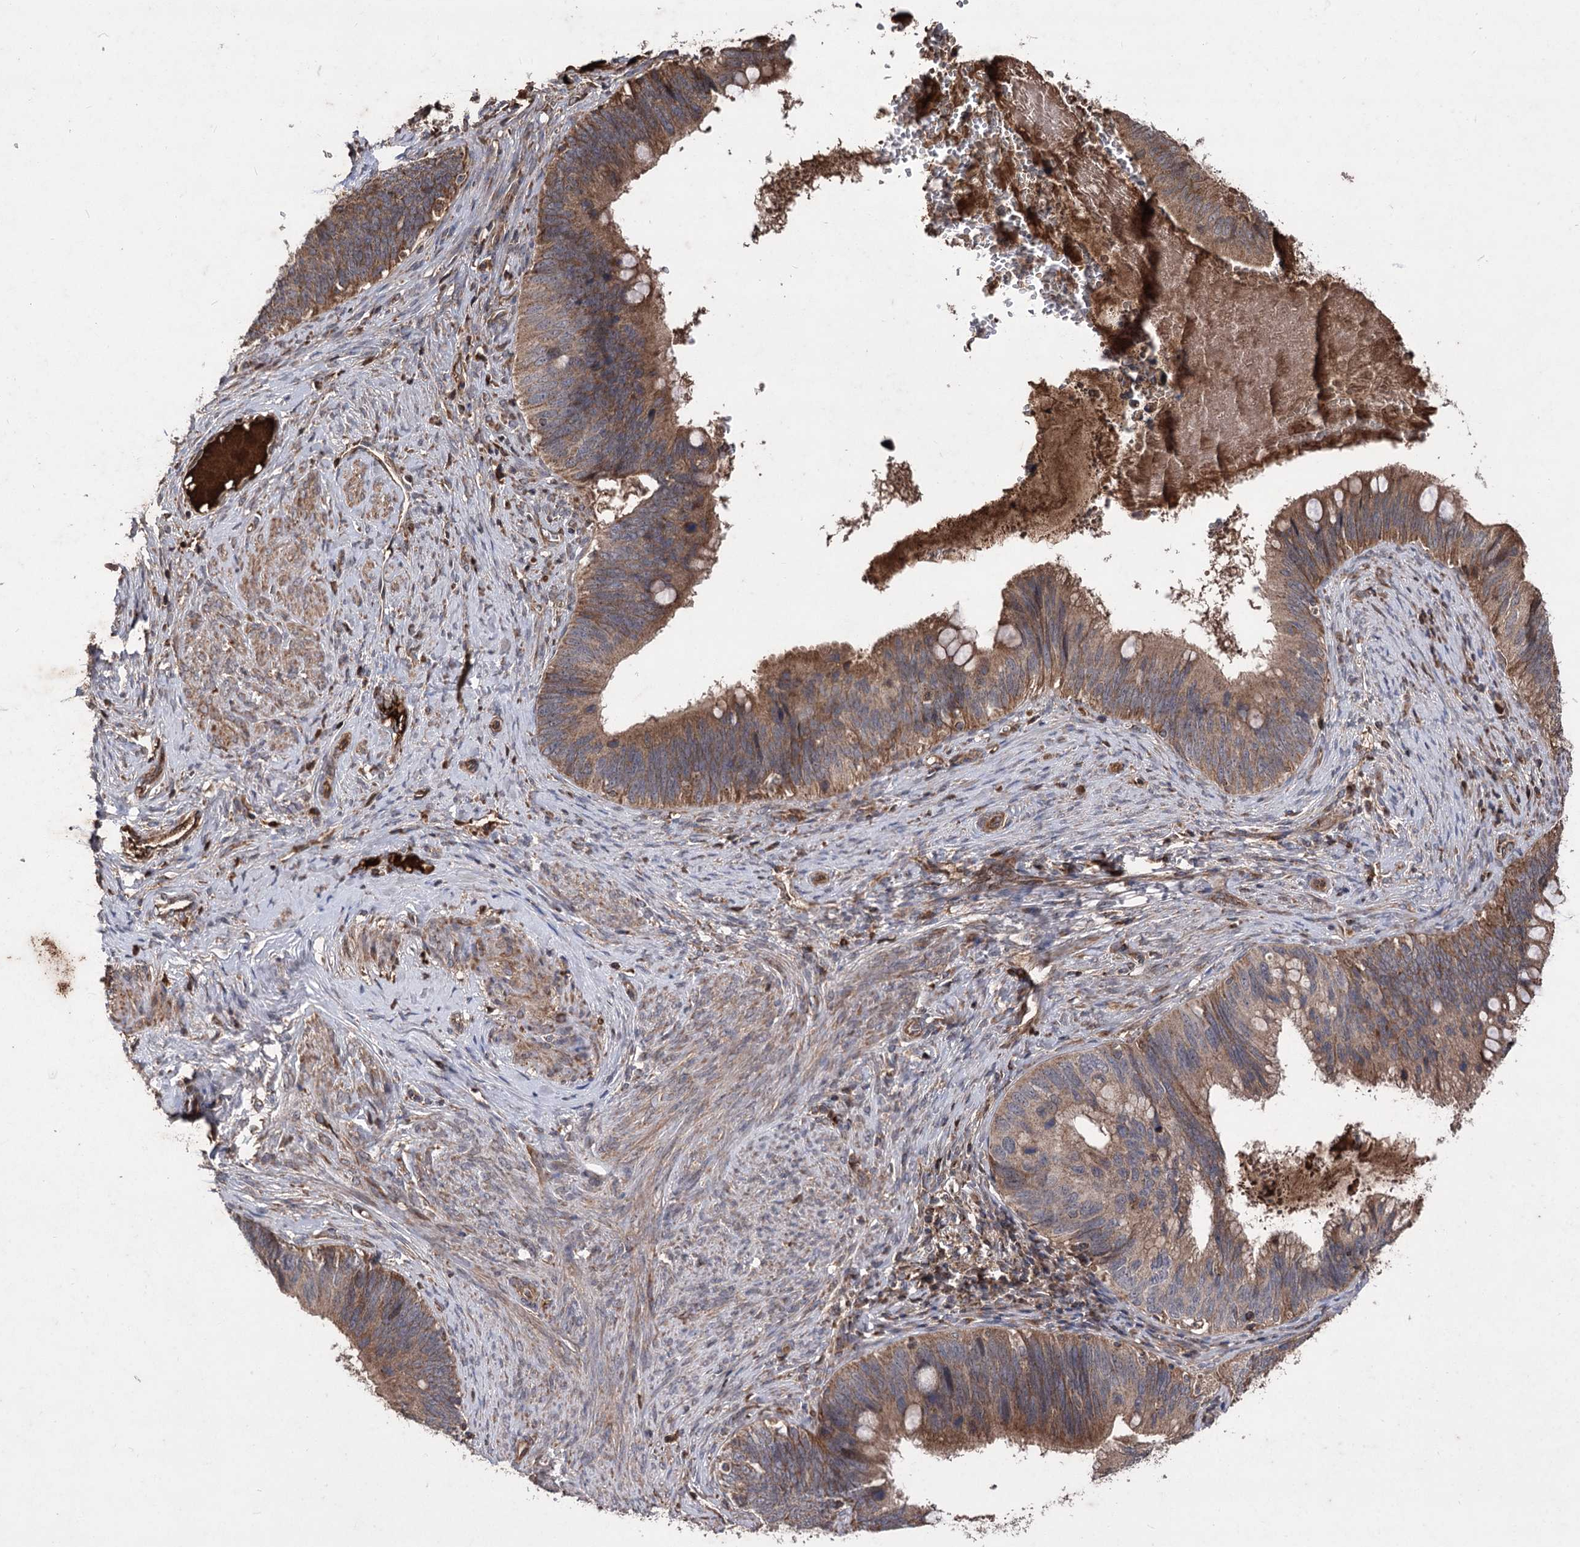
{"staining": {"intensity": "strong", "quantity": ">75%", "location": "cytoplasmic/membranous"}, "tissue": "cervical cancer", "cell_type": "Tumor cells", "image_type": "cancer", "snomed": [{"axis": "morphology", "description": "Adenocarcinoma, NOS"}, {"axis": "topography", "description": "Cervix"}], "caption": "Strong cytoplasmic/membranous staining for a protein is identified in about >75% of tumor cells of cervical cancer (adenocarcinoma) using immunohistochemistry.", "gene": "RASSF3", "patient": {"sex": "female", "age": 42}}